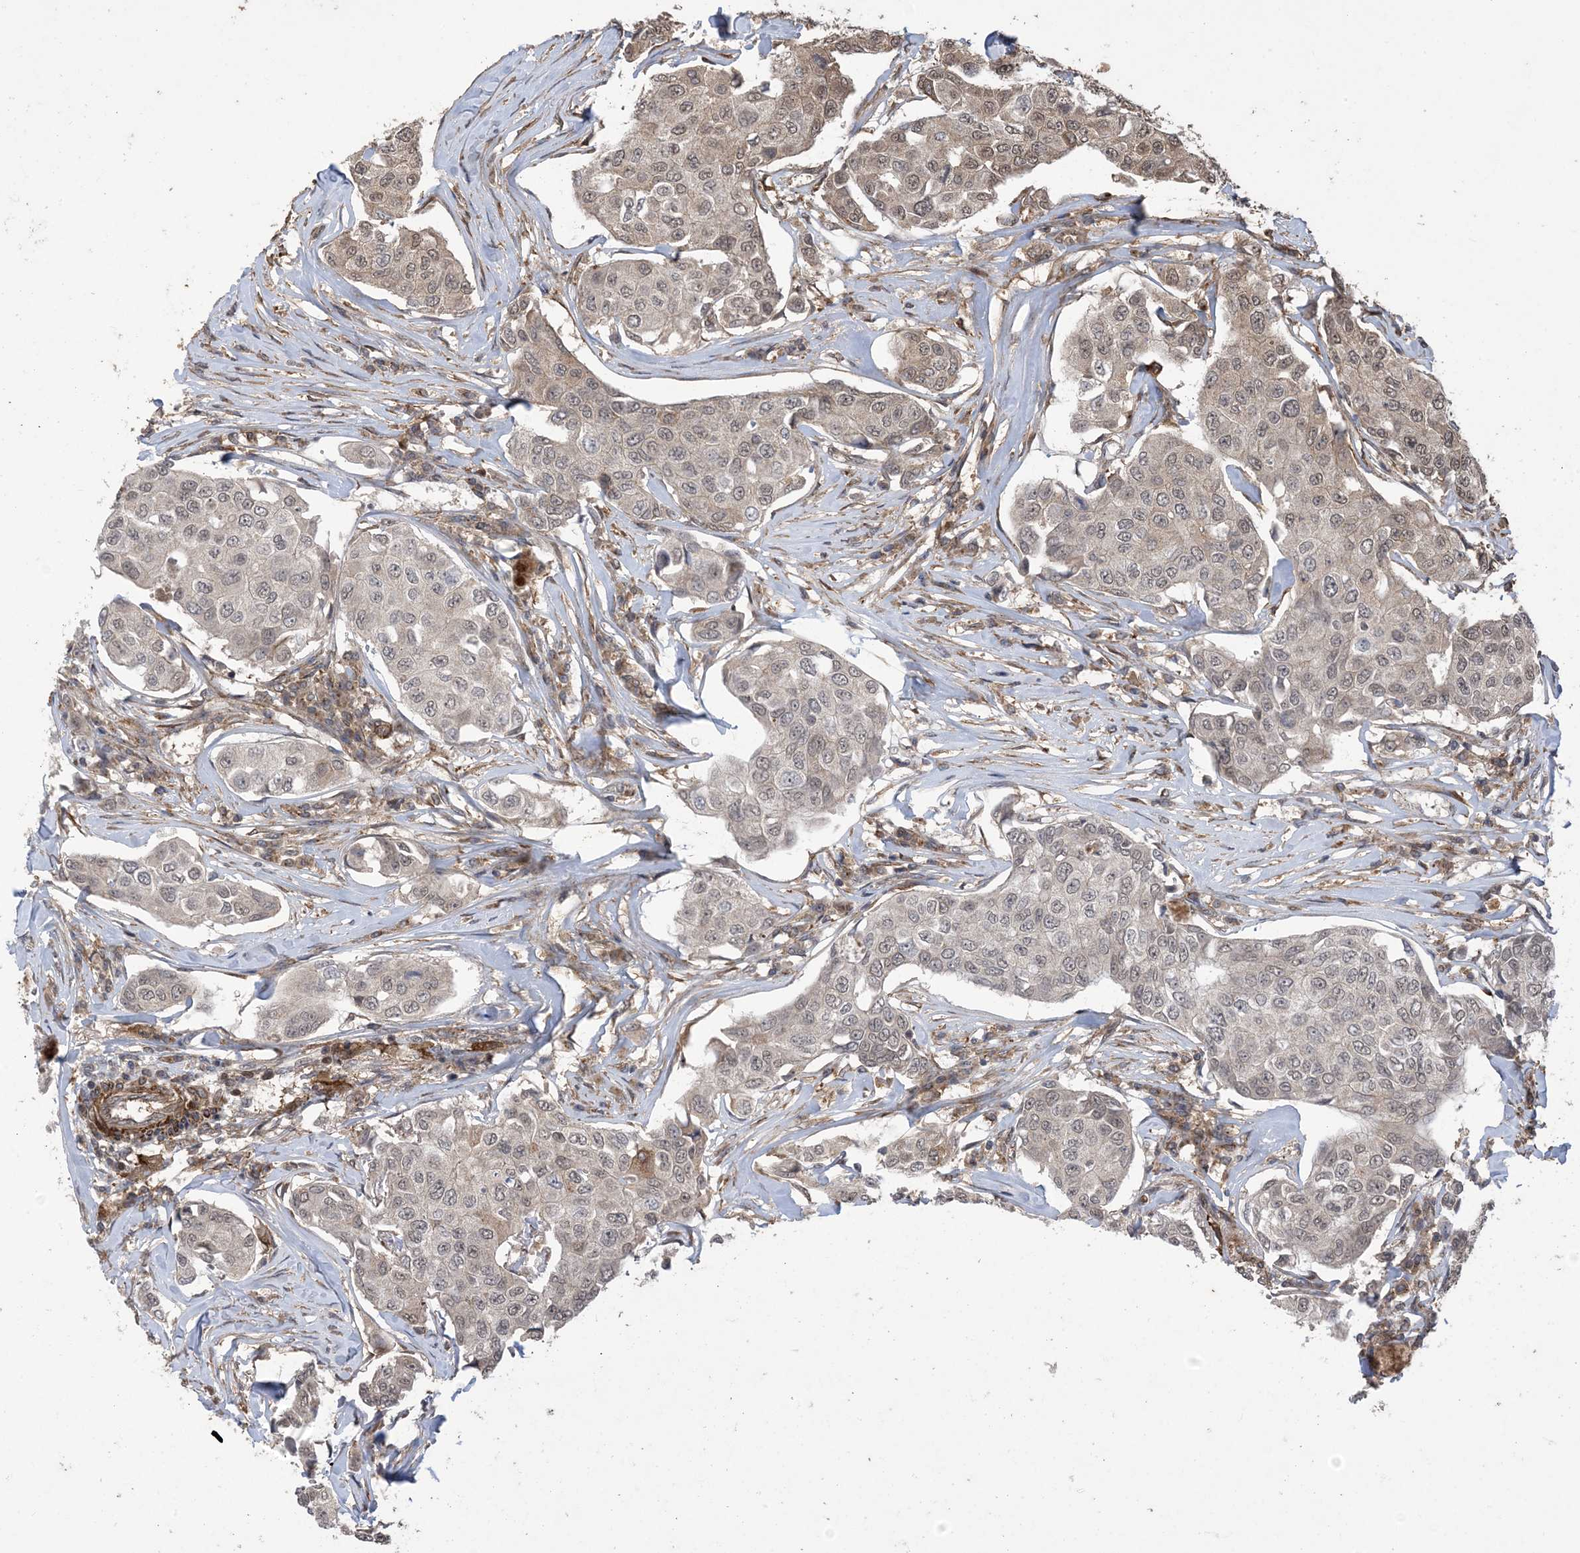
{"staining": {"intensity": "weak", "quantity": "25%-75%", "location": "nuclear"}, "tissue": "breast cancer", "cell_type": "Tumor cells", "image_type": "cancer", "snomed": [{"axis": "morphology", "description": "Duct carcinoma"}, {"axis": "topography", "description": "Breast"}], "caption": "Tumor cells display weak nuclear expression in approximately 25%-75% of cells in breast invasive ductal carcinoma.", "gene": "ZNF511", "patient": {"sex": "female", "age": 80}}